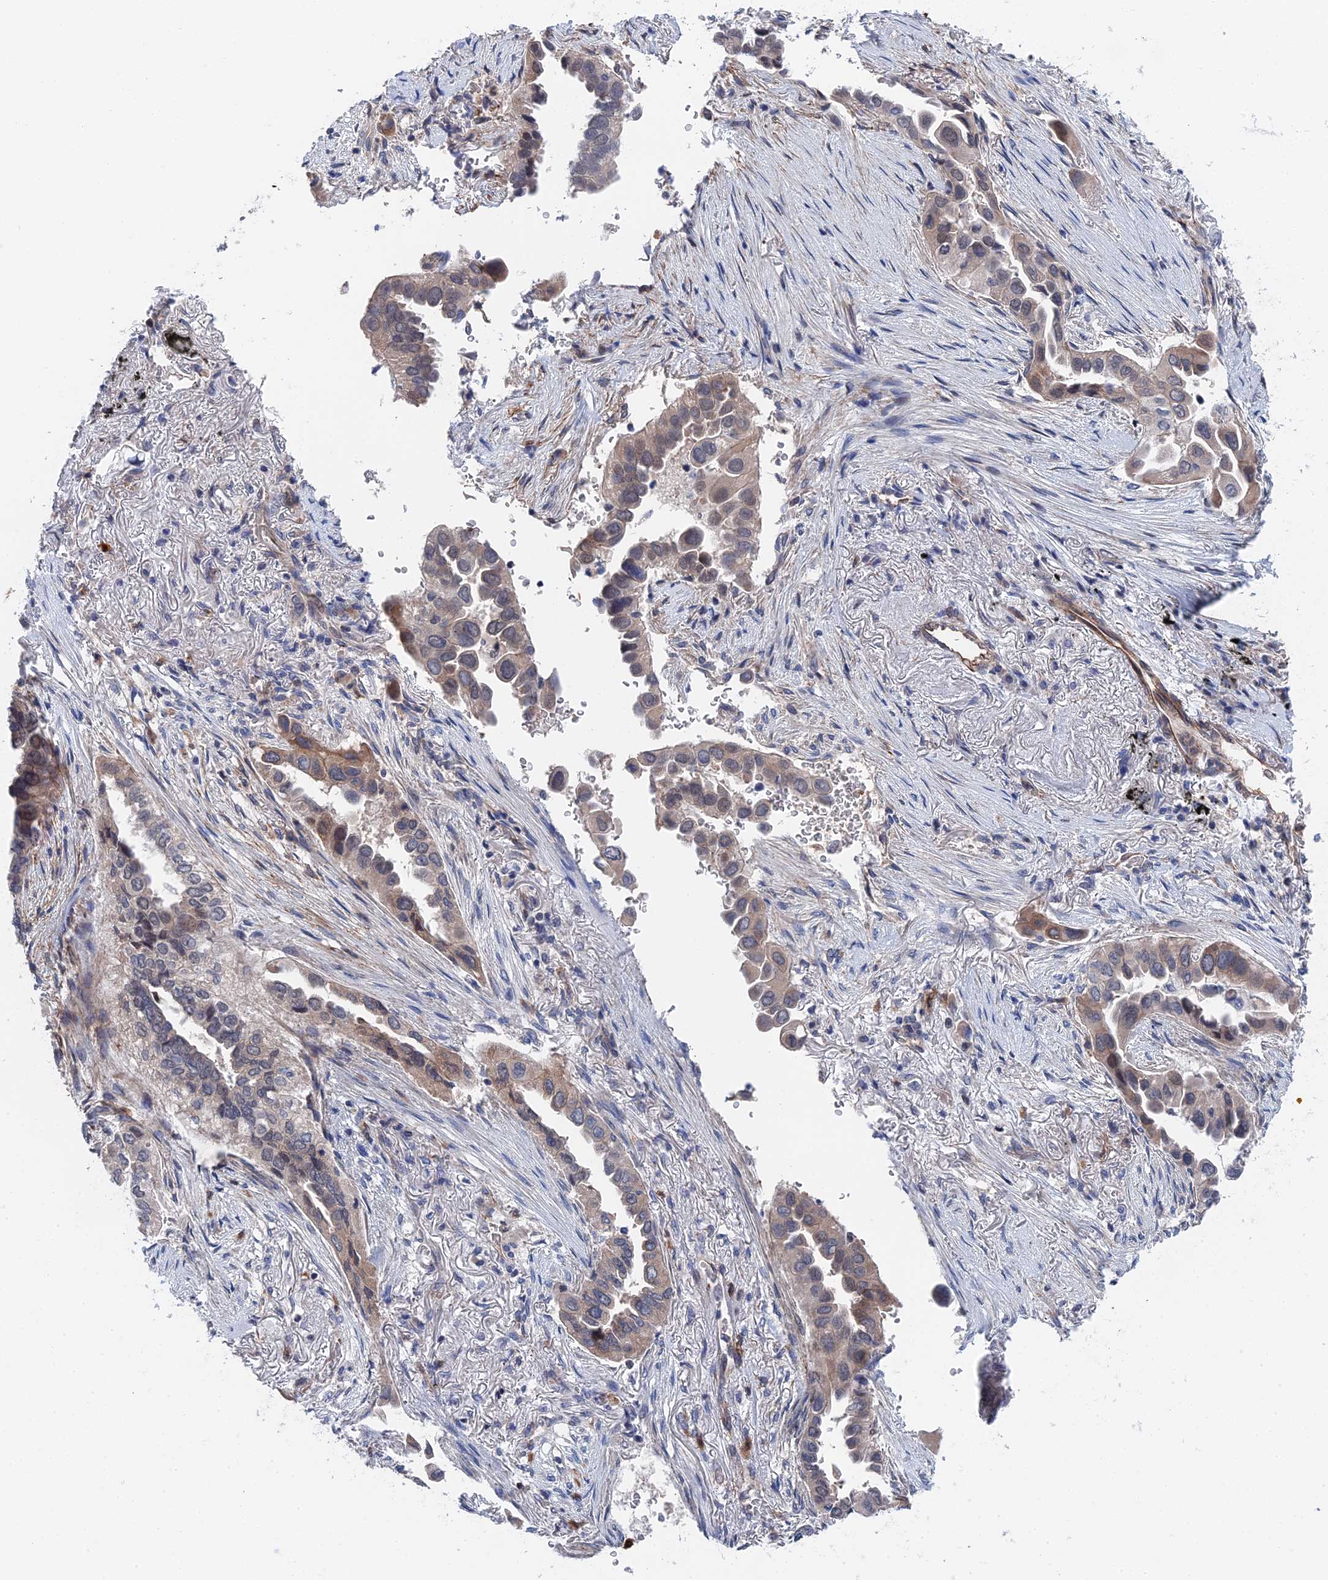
{"staining": {"intensity": "moderate", "quantity": "<25%", "location": "cytoplasmic/membranous"}, "tissue": "lung cancer", "cell_type": "Tumor cells", "image_type": "cancer", "snomed": [{"axis": "morphology", "description": "Adenocarcinoma, NOS"}, {"axis": "topography", "description": "Lung"}], "caption": "High-magnification brightfield microscopy of adenocarcinoma (lung) stained with DAB (brown) and counterstained with hematoxylin (blue). tumor cells exhibit moderate cytoplasmic/membranous expression is identified in approximately<25% of cells. (Stains: DAB in brown, nuclei in blue, Microscopy: brightfield microscopy at high magnification).", "gene": "MTHFSD", "patient": {"sex": "female", "age": 76}}